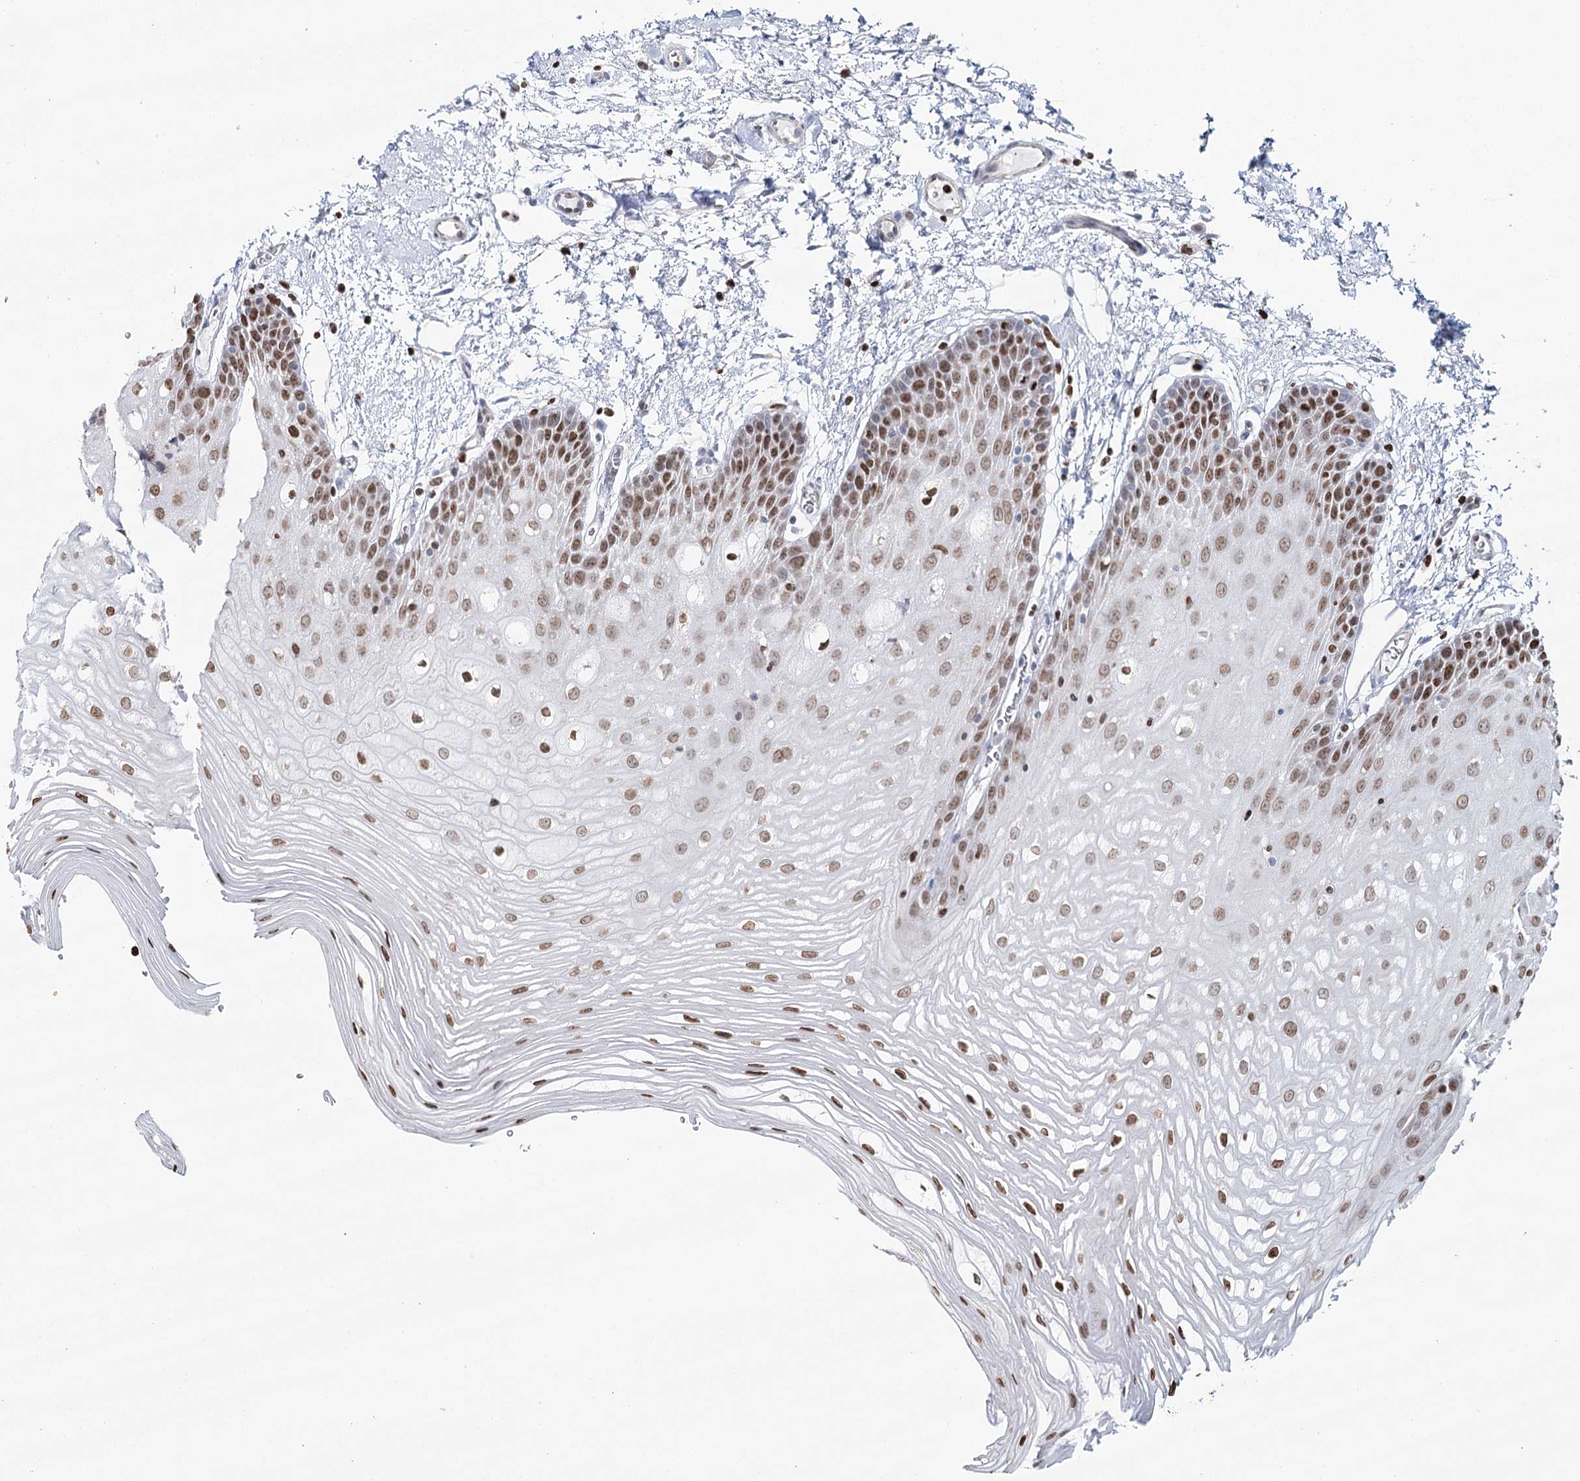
{"staining": {"intensity": "moderate", "quantity": ">75%", "location": "nuclear"}, "tissue": "oral mucosa", "cell_type": "Squamous epithelial cells", "image_type": "normal", "snomed": [{"axis": "morphology", "description": "Normal tissue, NOS"}, {"axis": "topography", "description": "Oral tissue"}, {"axis": "topography", "description": "Tounge, NOS"}], "caption": "The histopathology image demonstrates immunohistochemical staining of unremarkable oral mucosa. There is moderate nuclear staining is present in approximately >75% of squamous epithelial cells.", "gene": "PDHX", "patient": {"sex": "female", "age": 73}}